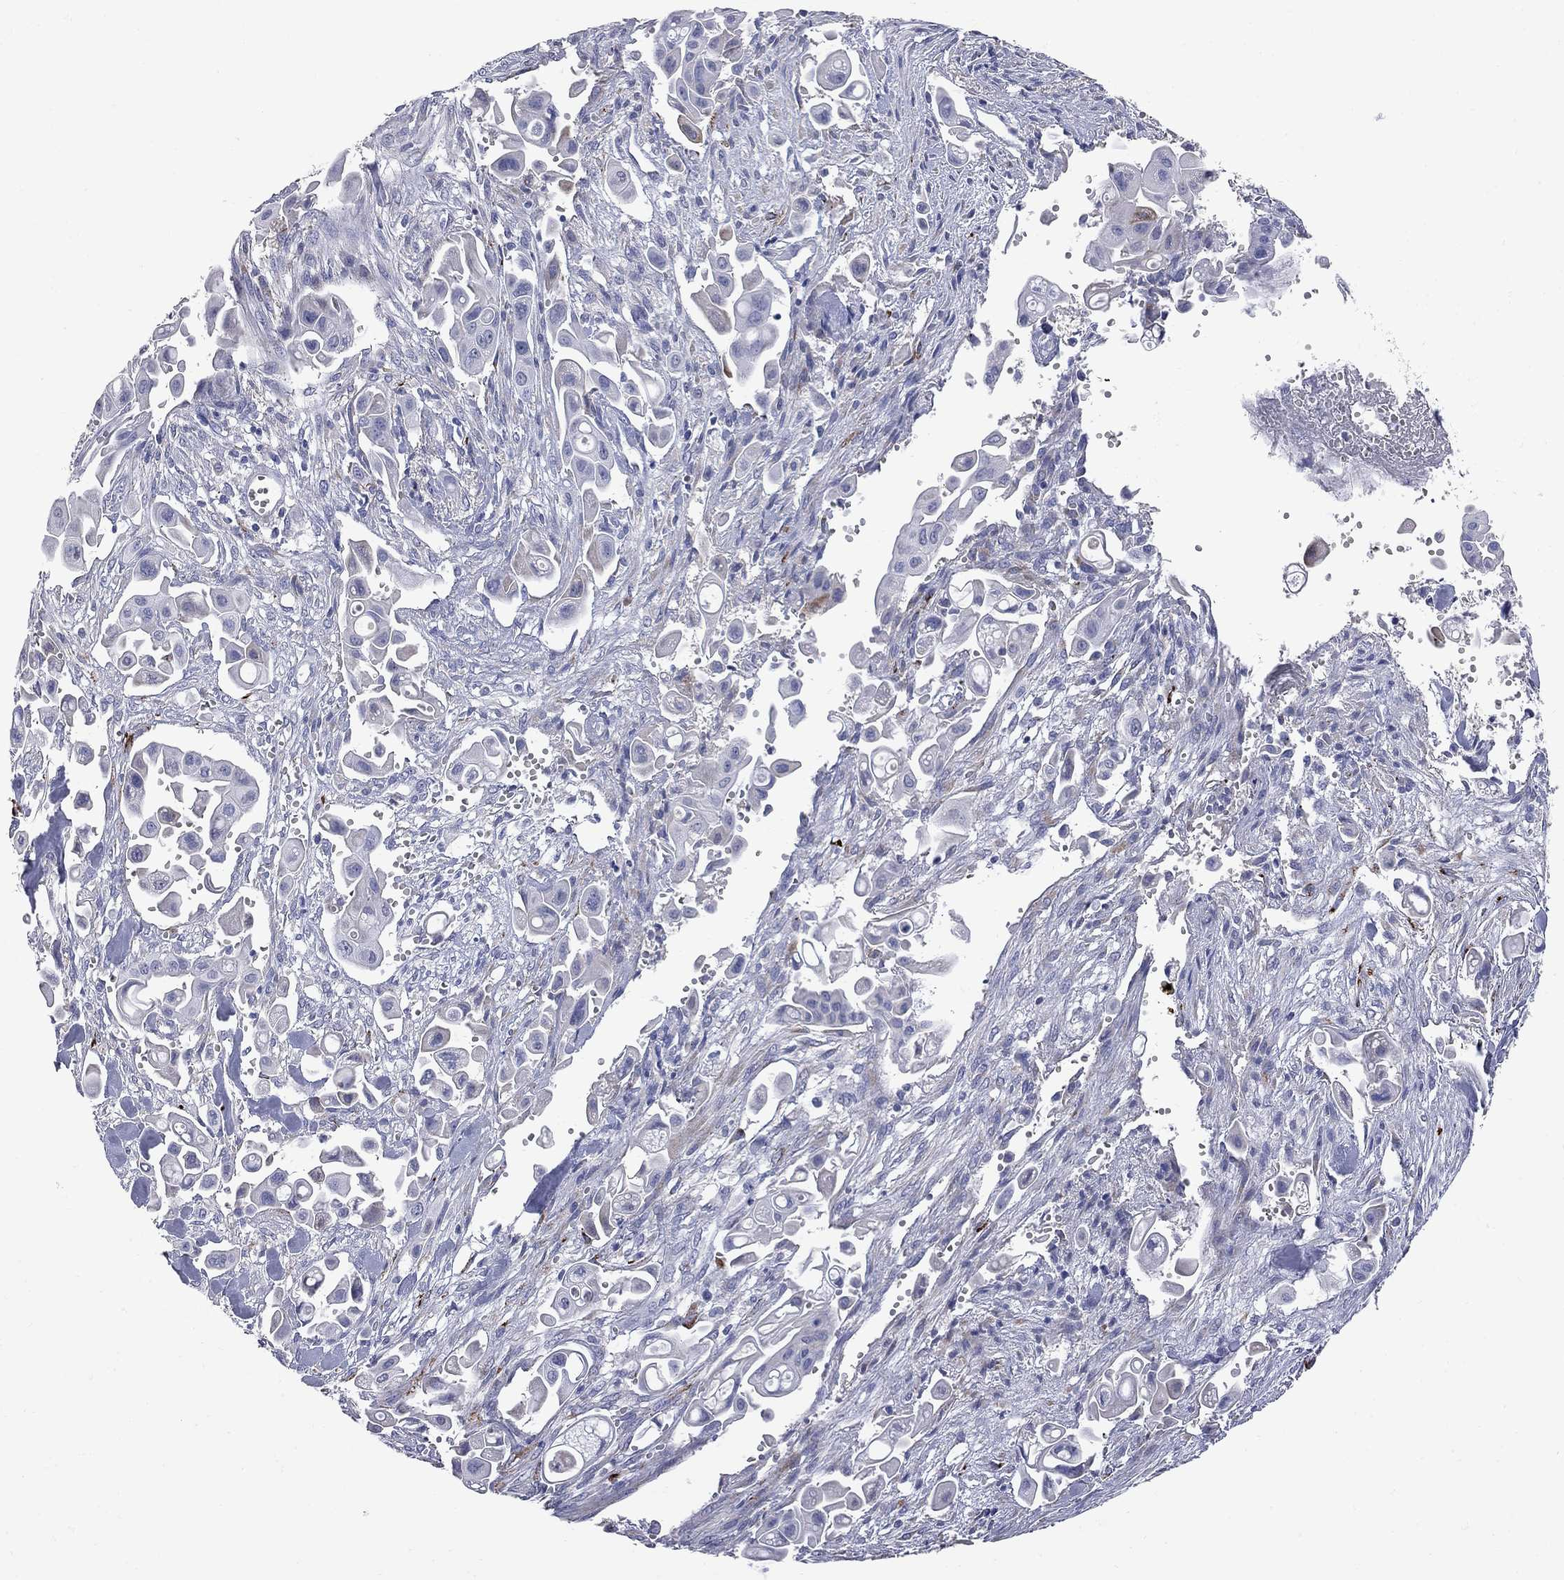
{"staining": {"intensity": "negative", "quantity": "none", "location": "none"}, "tissue": "pancreatic cancer", "cell_type": "Tumor cells", "image_type": "cancer", "snomed": [{"axis": "morphology", "description": "Adenocarcinoma, NOS"}, {"axis": "topography", "description": "Pancreas"}], "caption": "IHC histopathology image of neoplastic tissue: pancreatic cancer stained with DAB (3,3'-diaminobenzidine) shows no significant protein expression in tumor cells. Brightfield microscopy of IHC stained with DAB (brown) and hematoxylin (blue), captured at high magnification.", "gene": "FAM221B", "patient": {"sex": "male", "age": 50}}